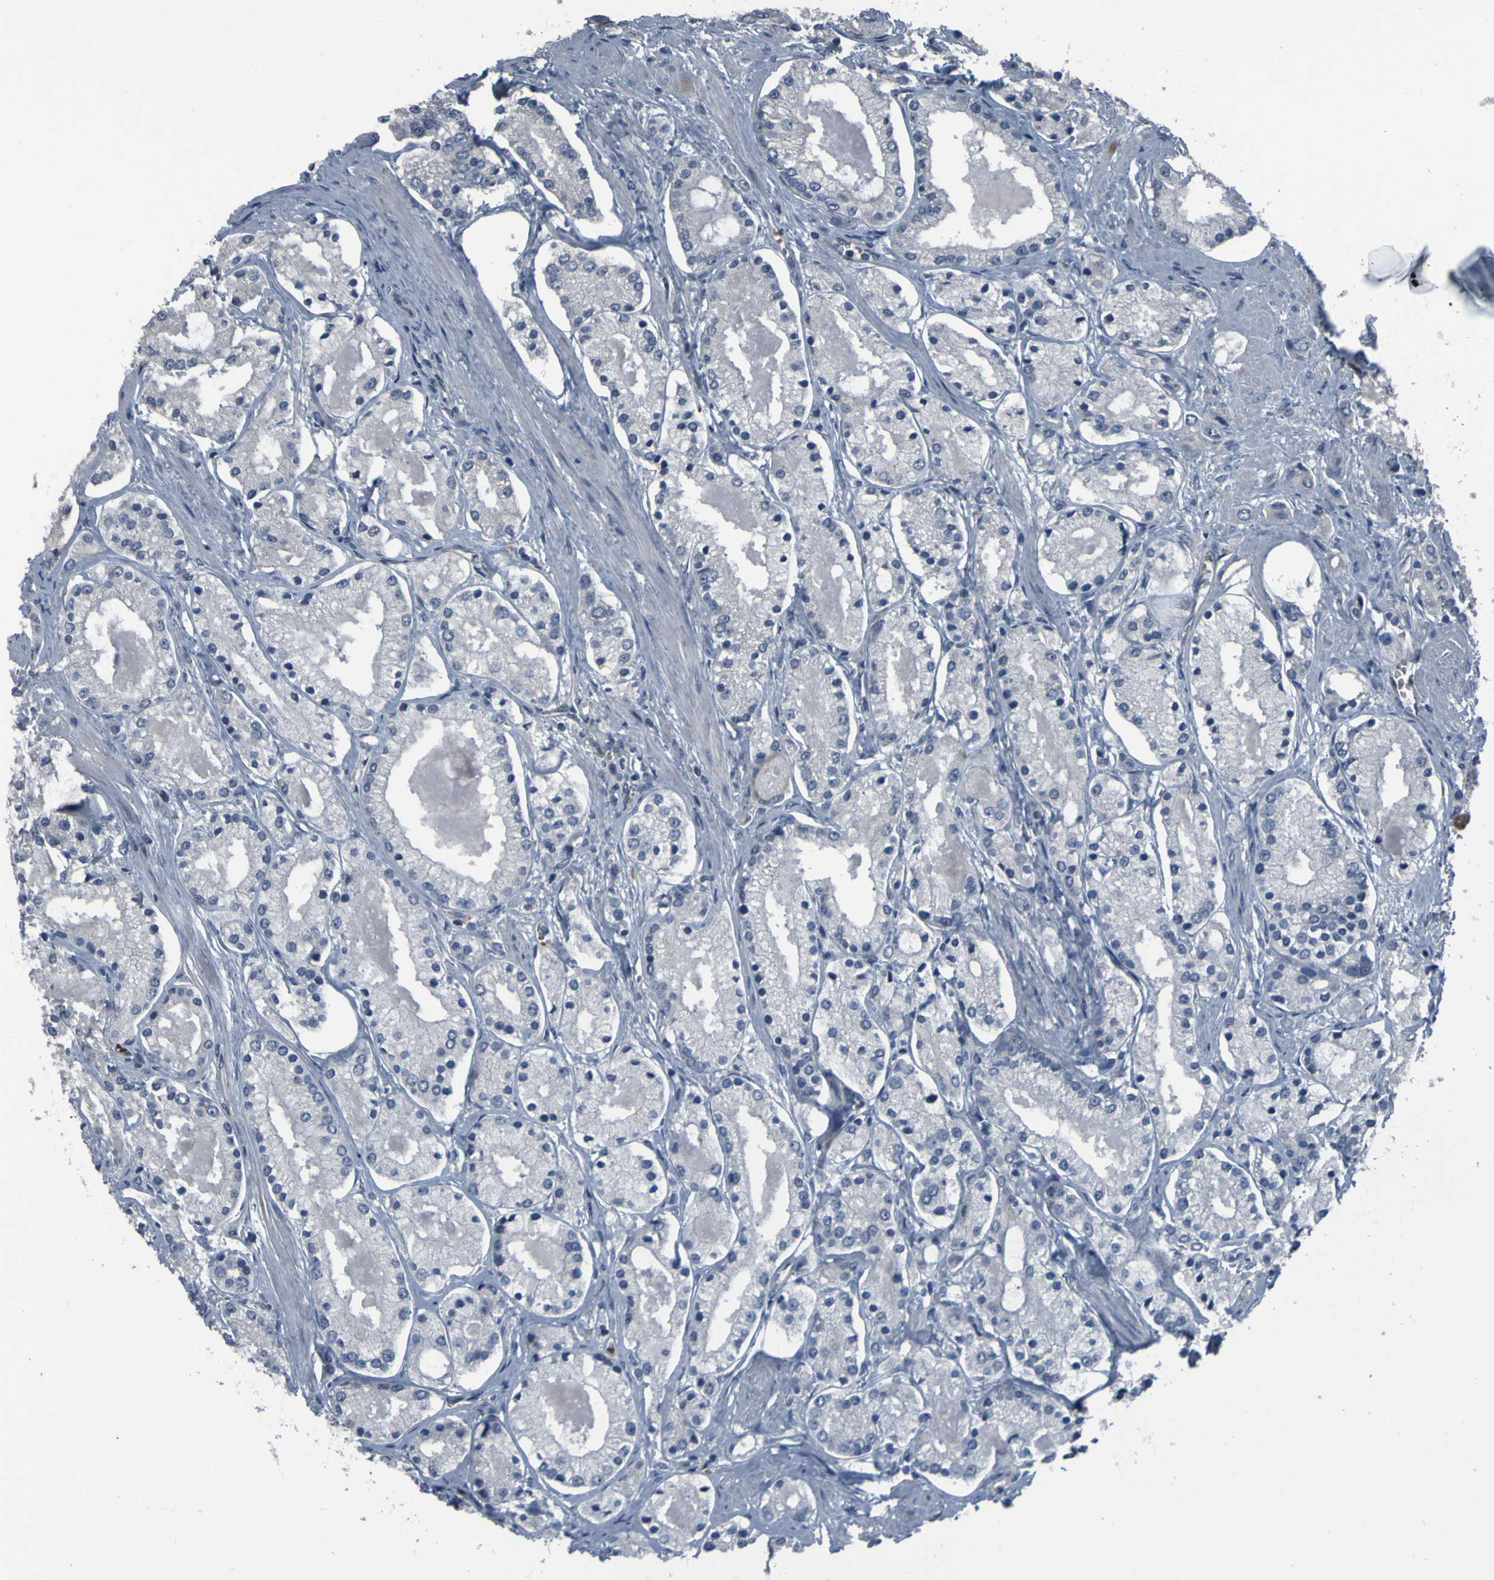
{"staining": {"intensity": "negative", "quantity": "none", "location": "none"}, "tissue": "prostate cancer", "cell_type": "Tumor cells", "image_type": "cancer", "snomed": [{"axis": "morphology", "description": "Adenocarcinoma, High grade"}, {"axis": "topography", "description": "Prostate"}], "caption": "Tumor cells show no significant protein staining in adenocarcinoma (high-grade) (prostate). (DAB (3,3'-diaminobenzidine) immunohistochemistry (IHC), high magnification).", "gene": "GRAMD1A", "patient": {"sex": "male", "age": 66}}